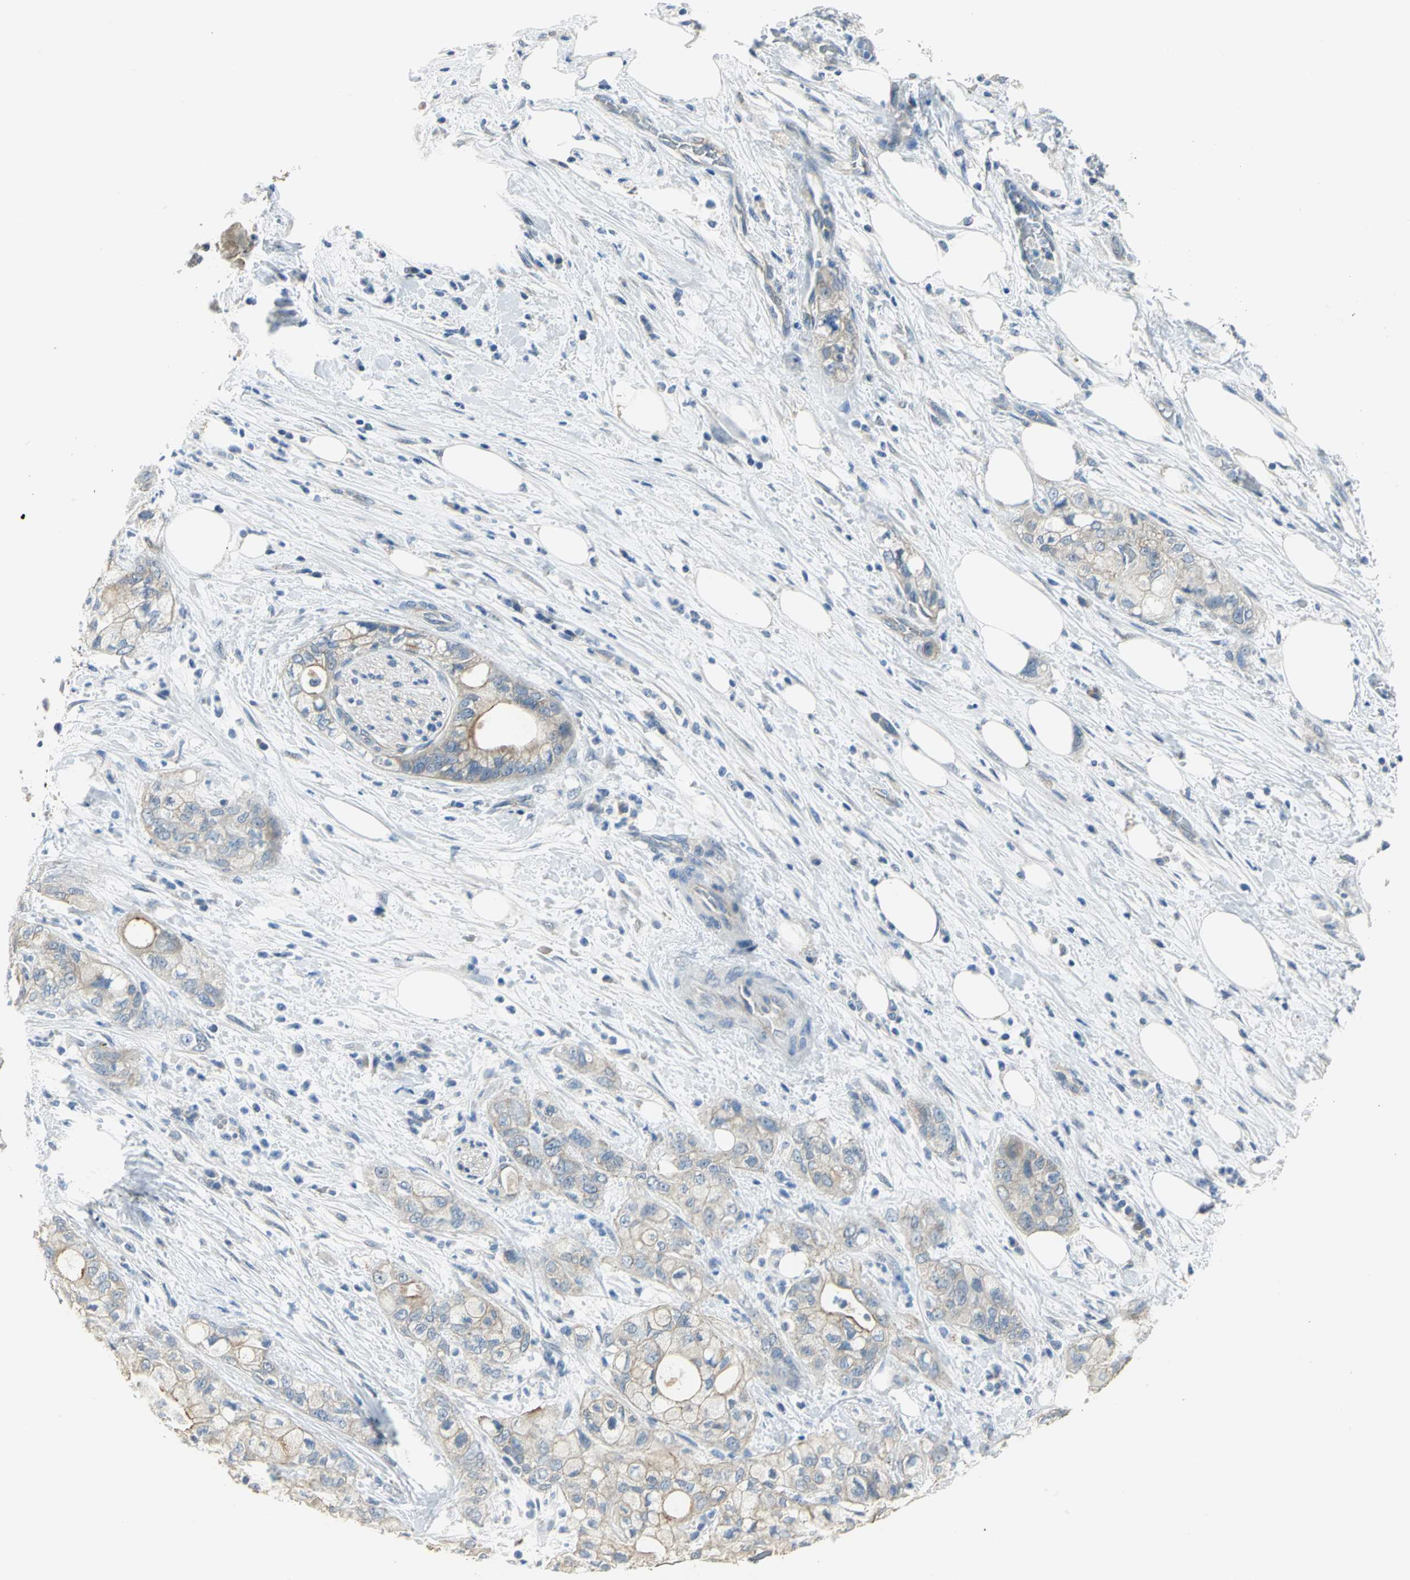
{"staining": {"intensity": "weak", "quantity": ">75%", "location": "cytoplasmic/membranous"}, "tissue": "pancreatic cancer", "cell_type": "Tumor cells", "image_type": "cancer", "snomed": [{"axis": "morphology", "description": "Adenocarcinoma, NOS"}, {"axis": "topography", "description": "Pancreas"}], "caption": "Approximately >75% of tumor cells in human pancreatic cancer display weak cytoplasmic/membranous protein staining as visualized by brown immunohistochemical staining.", "gene": "HTR1F", "patient": {"sex": "male", "age": 70}}